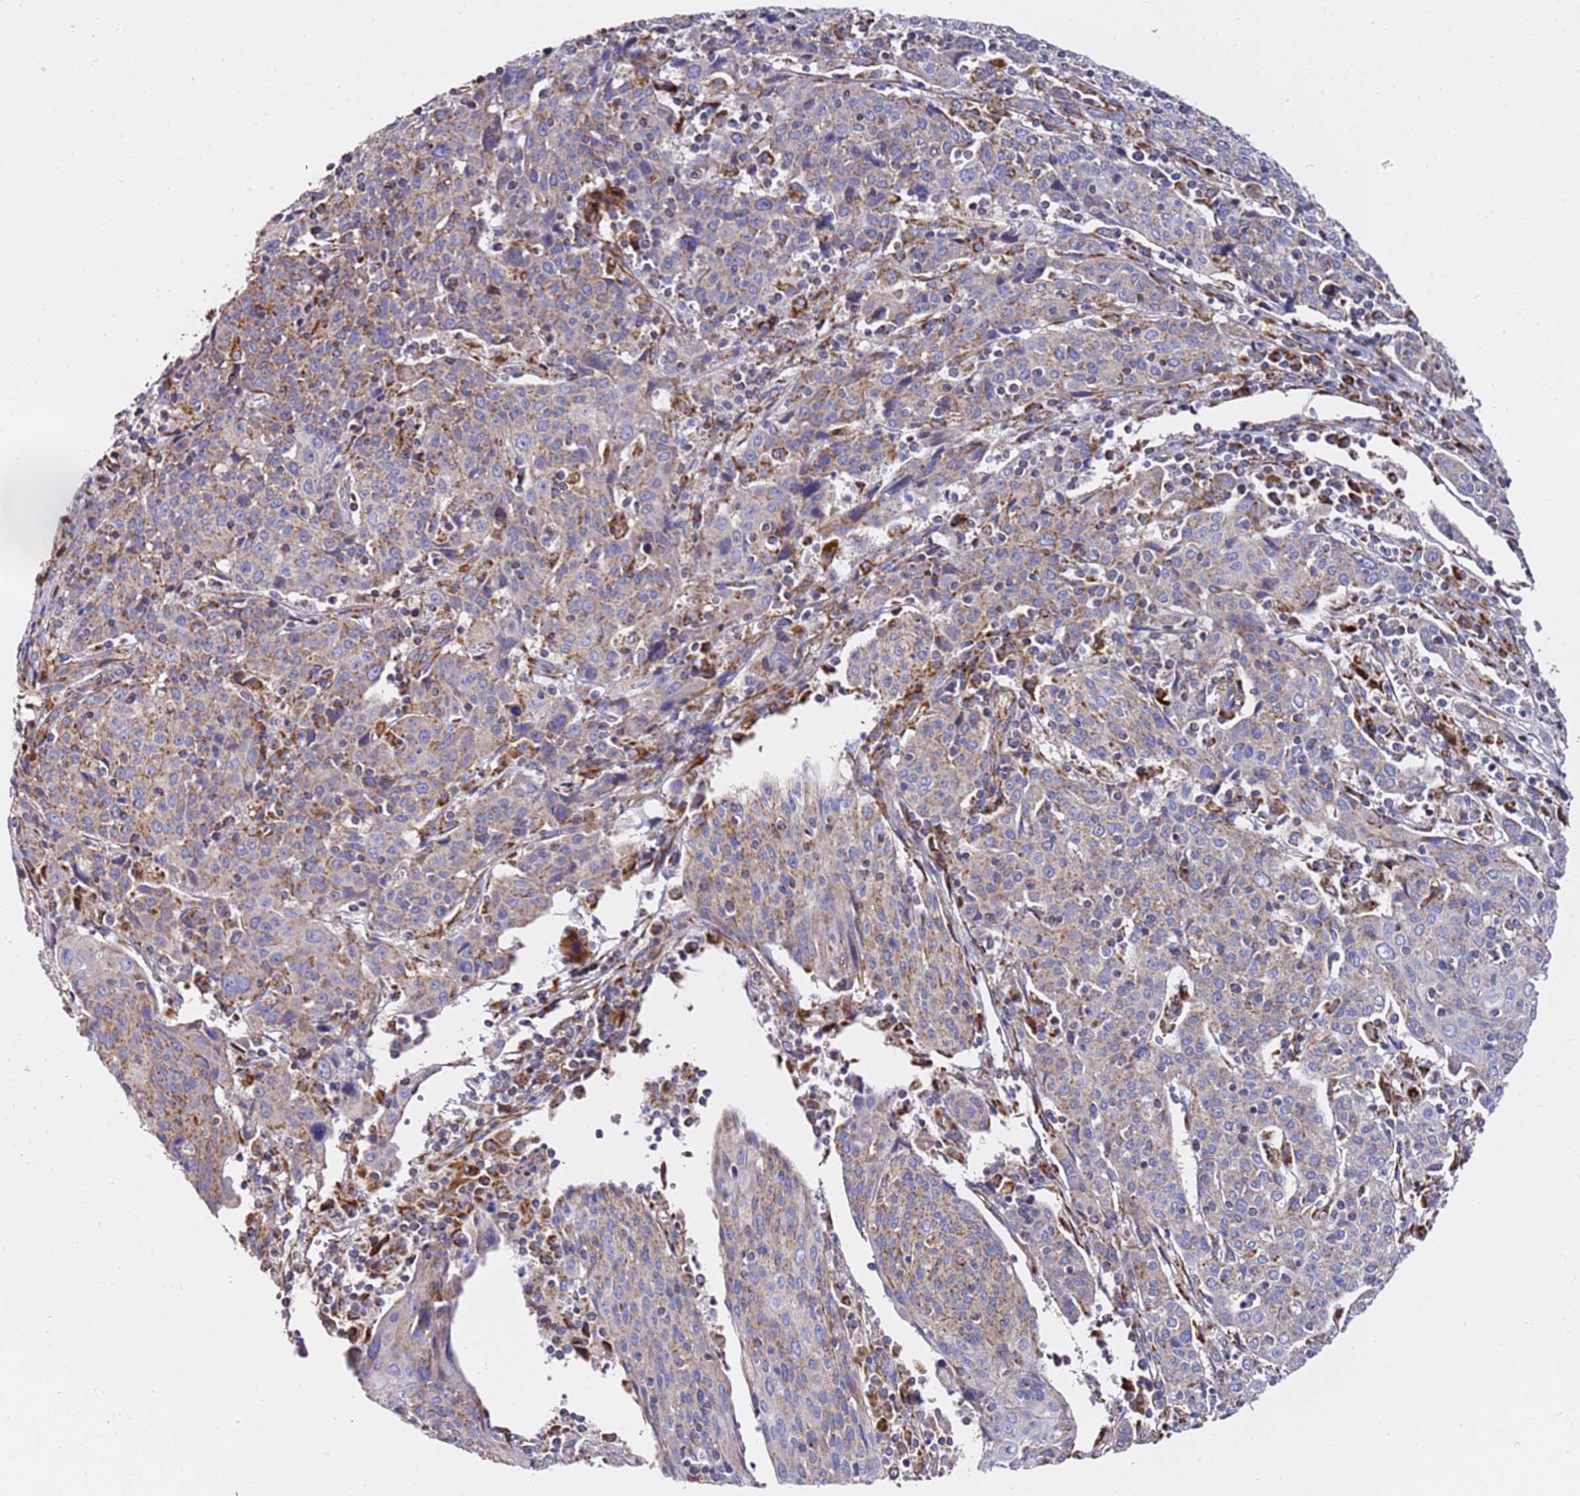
{"staining": {"intensity": "weak", "quantity": "<25%", "location": "cytoplasmic/membranous"}, "tissue": "cervical cancer", "cell_type": "Tumor cells", "image_type": "cancer", "snomed": [{"axis": "morphology", "description": "Squamous cell carcinoma, NOS"}, {"axis": "topography", "description": "Cervix"}], "caption": "Tumor cells are negative for brown protein staining in cervical cancer. (Immunohistochemistry (ihc), brightfield microscopy, high magnification).", "gene": "NDUFA3", "patient": {"sex": "female", "age": 67}}